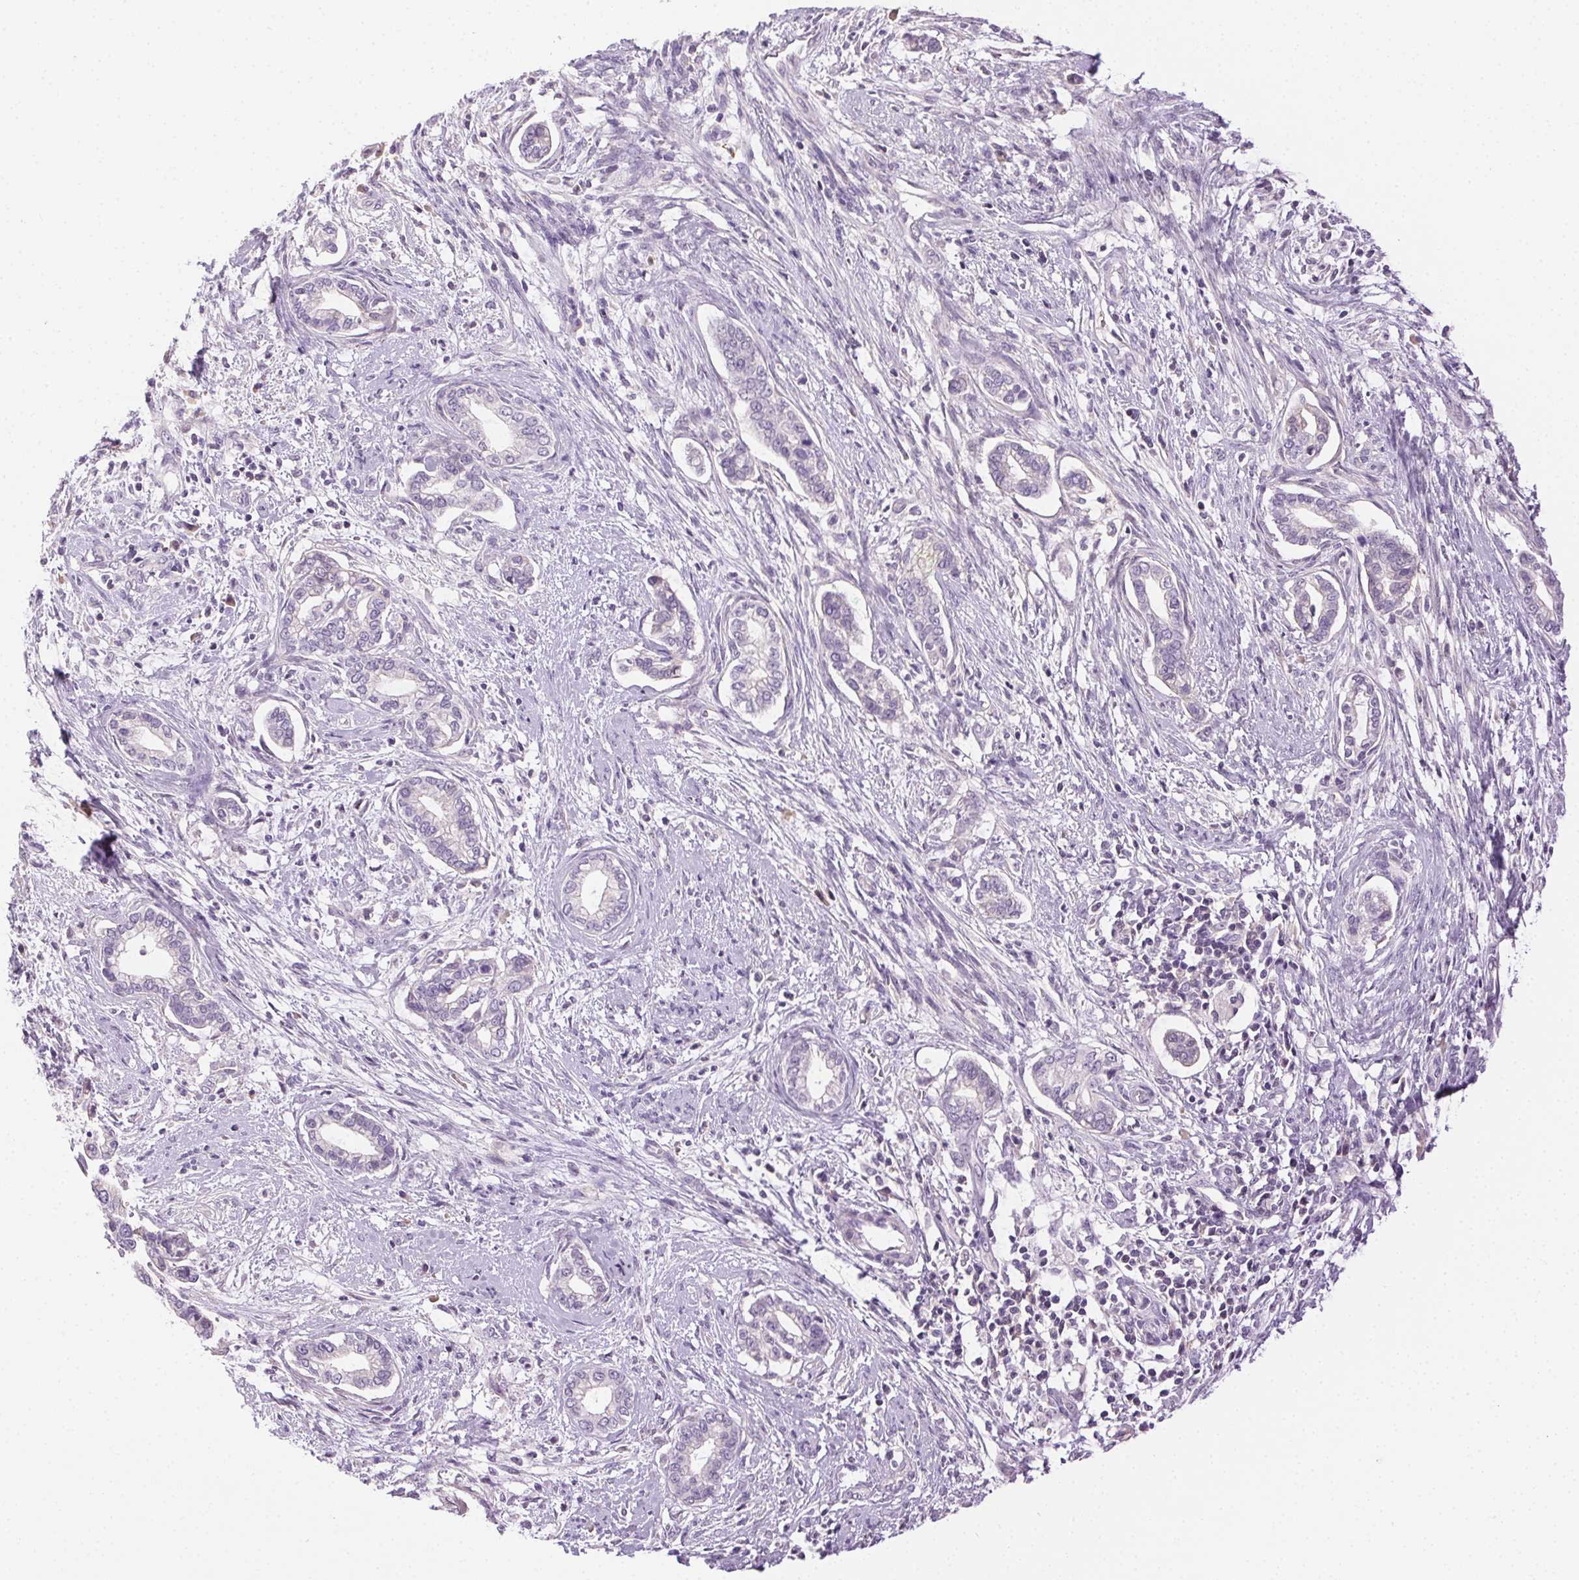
{"staining": {"intensity": "negative", "quantity": "none", "location": "none"}, "tissue": "cervical cancer", "cell_type": "Tumor cells", "image_type": "cancer", "snomed": [{"axis": "morphology", "description": "Adenocarcinoma, NOS"}, {"axis": "topography", "description": "Cervix"}], "caption": "IHC photomicrograph of neoplastic tissue: cervical cancer (adenocarcinoma) stained with DAB reveals no significant protein positivity in tumor cells.", "gene": "BPIFB2", "patient": {"sex": "female", "age": 62}}